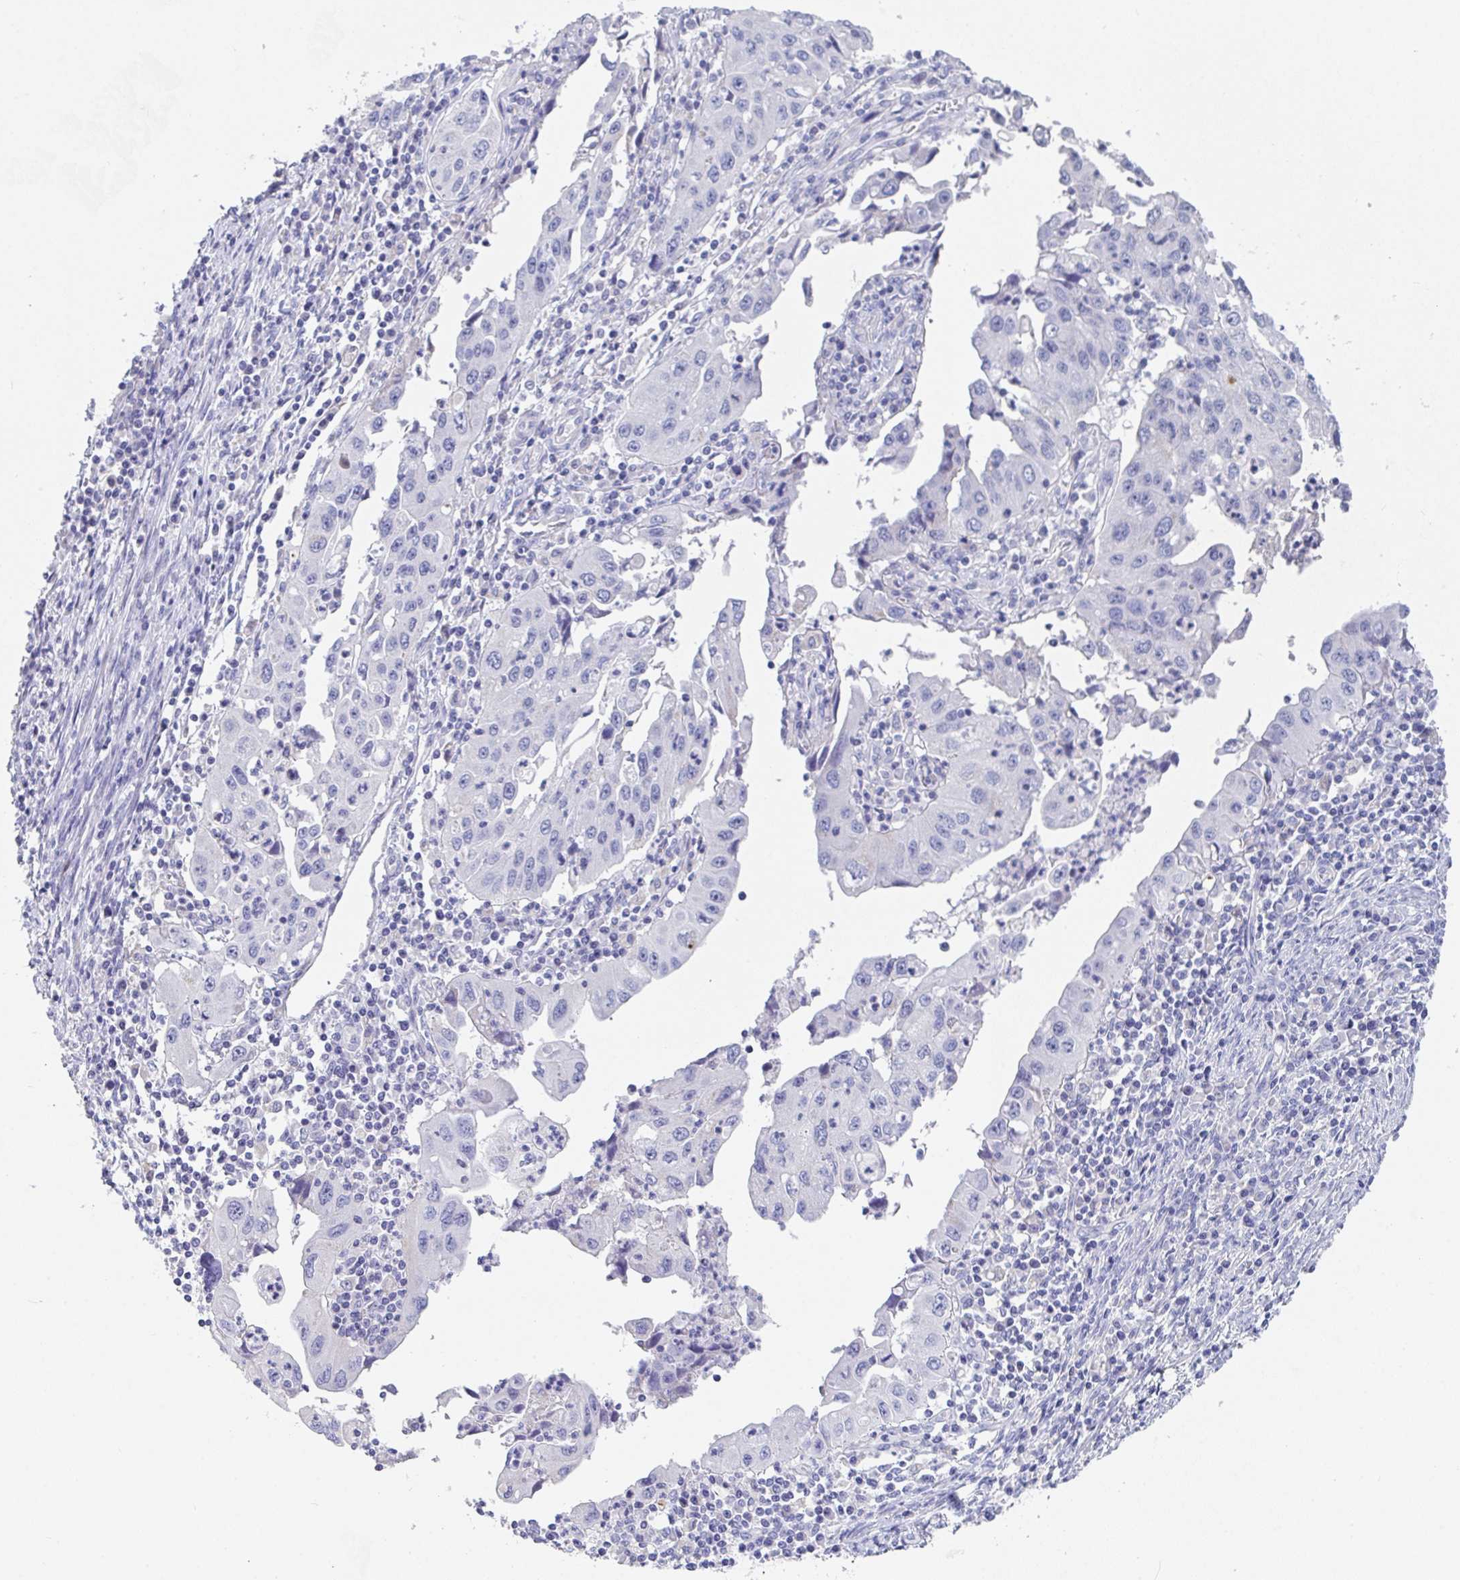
{"staining": {"intensity": "negative", "quantity": "none", "location": "none"}, "tissue": "endometrial cancer", "cell_type": "Tumor cells", "image_type": "cancer", "snomed": [{"axis": "morphology", "description": "Adenocarcinoma, NOS"}, {"axis": "topography", "description": "Uterus"}], "caption": "This is an immunohistochemistry histopathology image of adenocarcinoma (endometrial). There is no expression in tumor cells.", "gene": "ZNF561", "patient": {"sex": "female", "age": 62}}